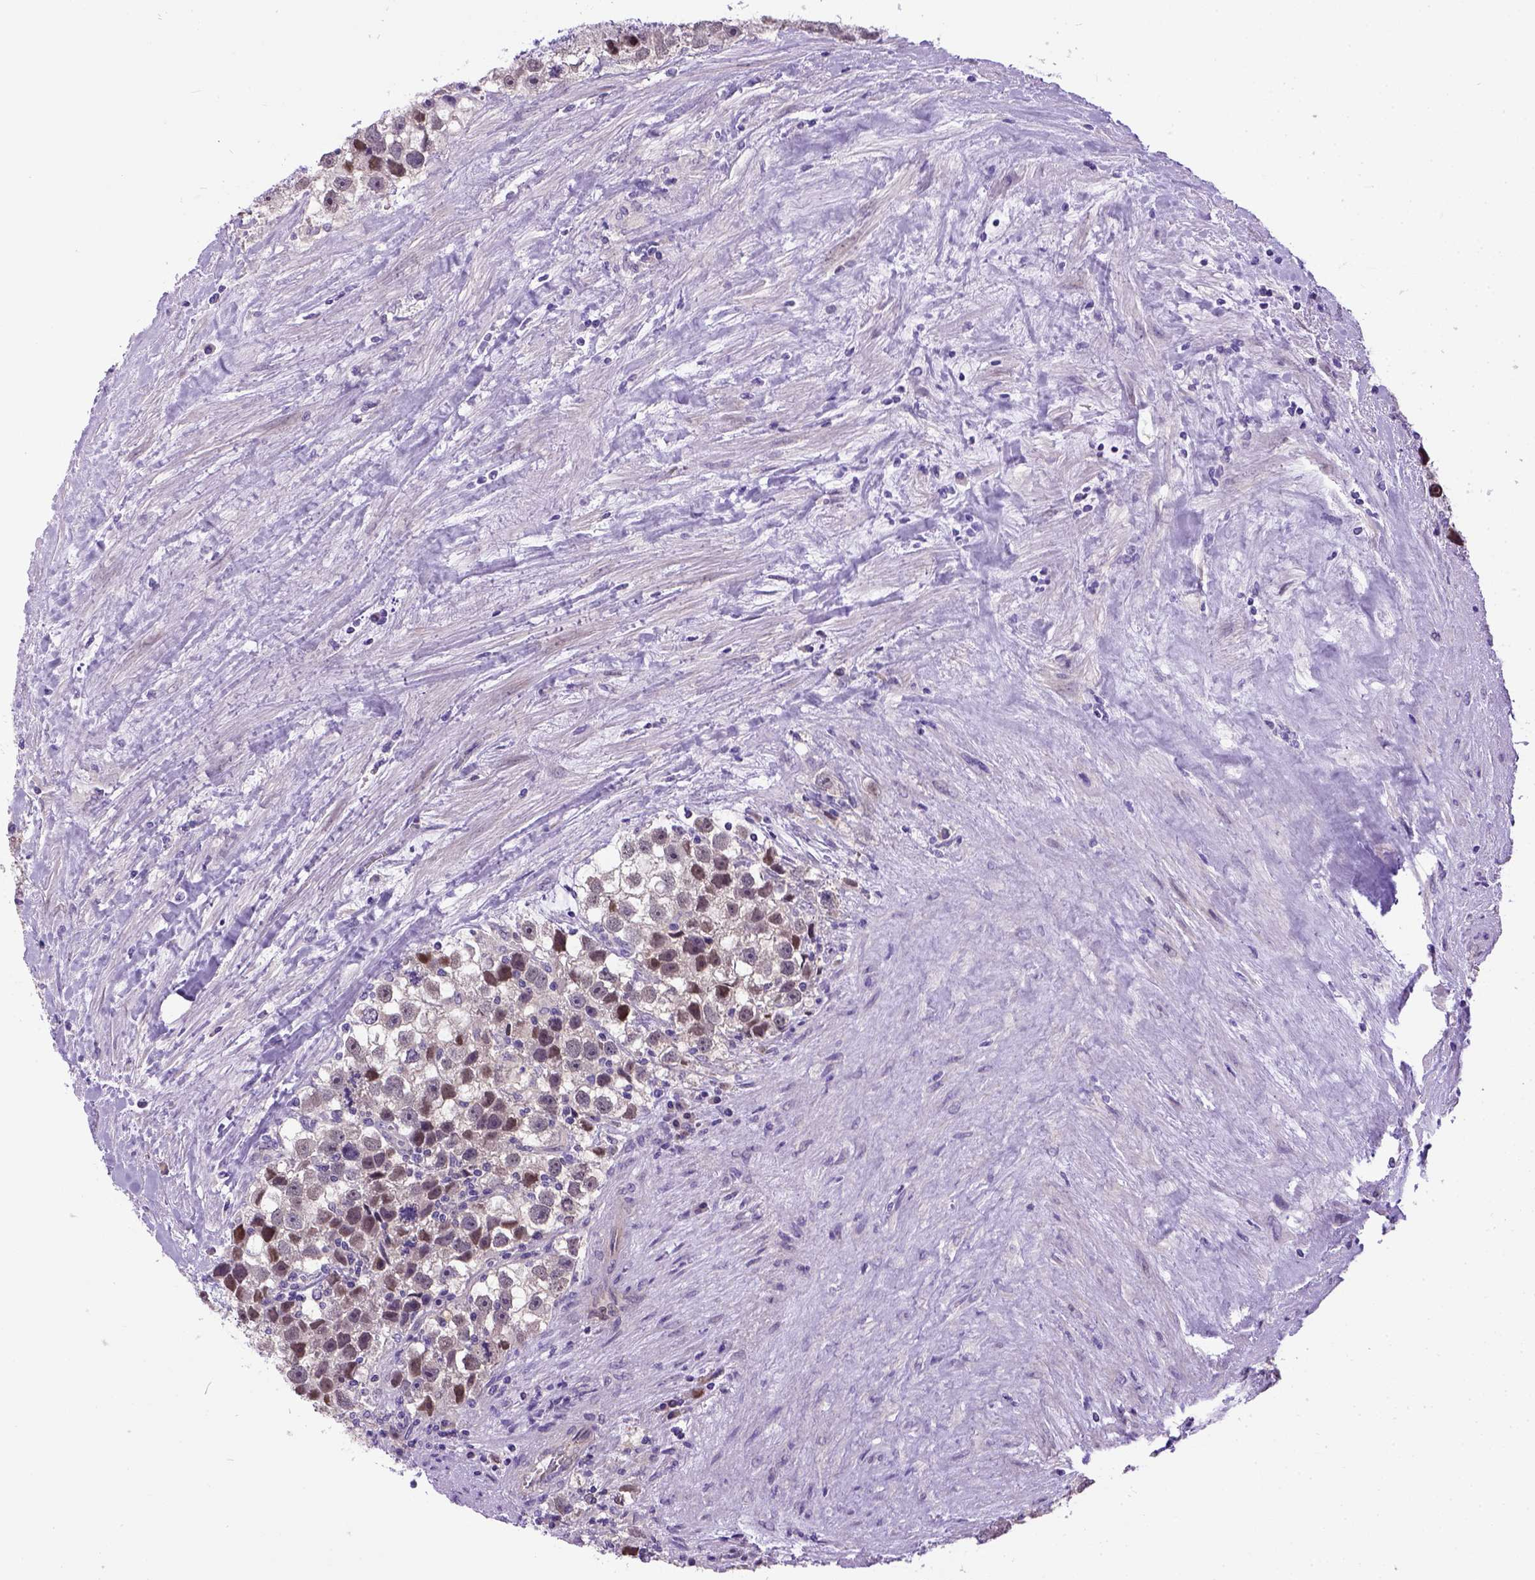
{"staining": {"intensity": "weak", "quantity": "25%-75%", "location": "cytoplasmic/membranous,nuclear"}, "tissue": "testis cancer", "cell_type": "Tumor cells", "image_type": "cancer", "snomed": [{"axis": "morphology", "description": "Seminoma, NOS"}, {"axis": "topography", "description": "Testis"}], "caption": "Immunohistochemical staining of human seminoma (testis) displays low levels of weak cytoplasmic/membranous and nuclear protein expression in approximately 25%-75% of tumor cells. (IHC, brightfield microscopy, high magnification).", "gene": "NEK5", "patient": {"sex": "male", "age": 43}}